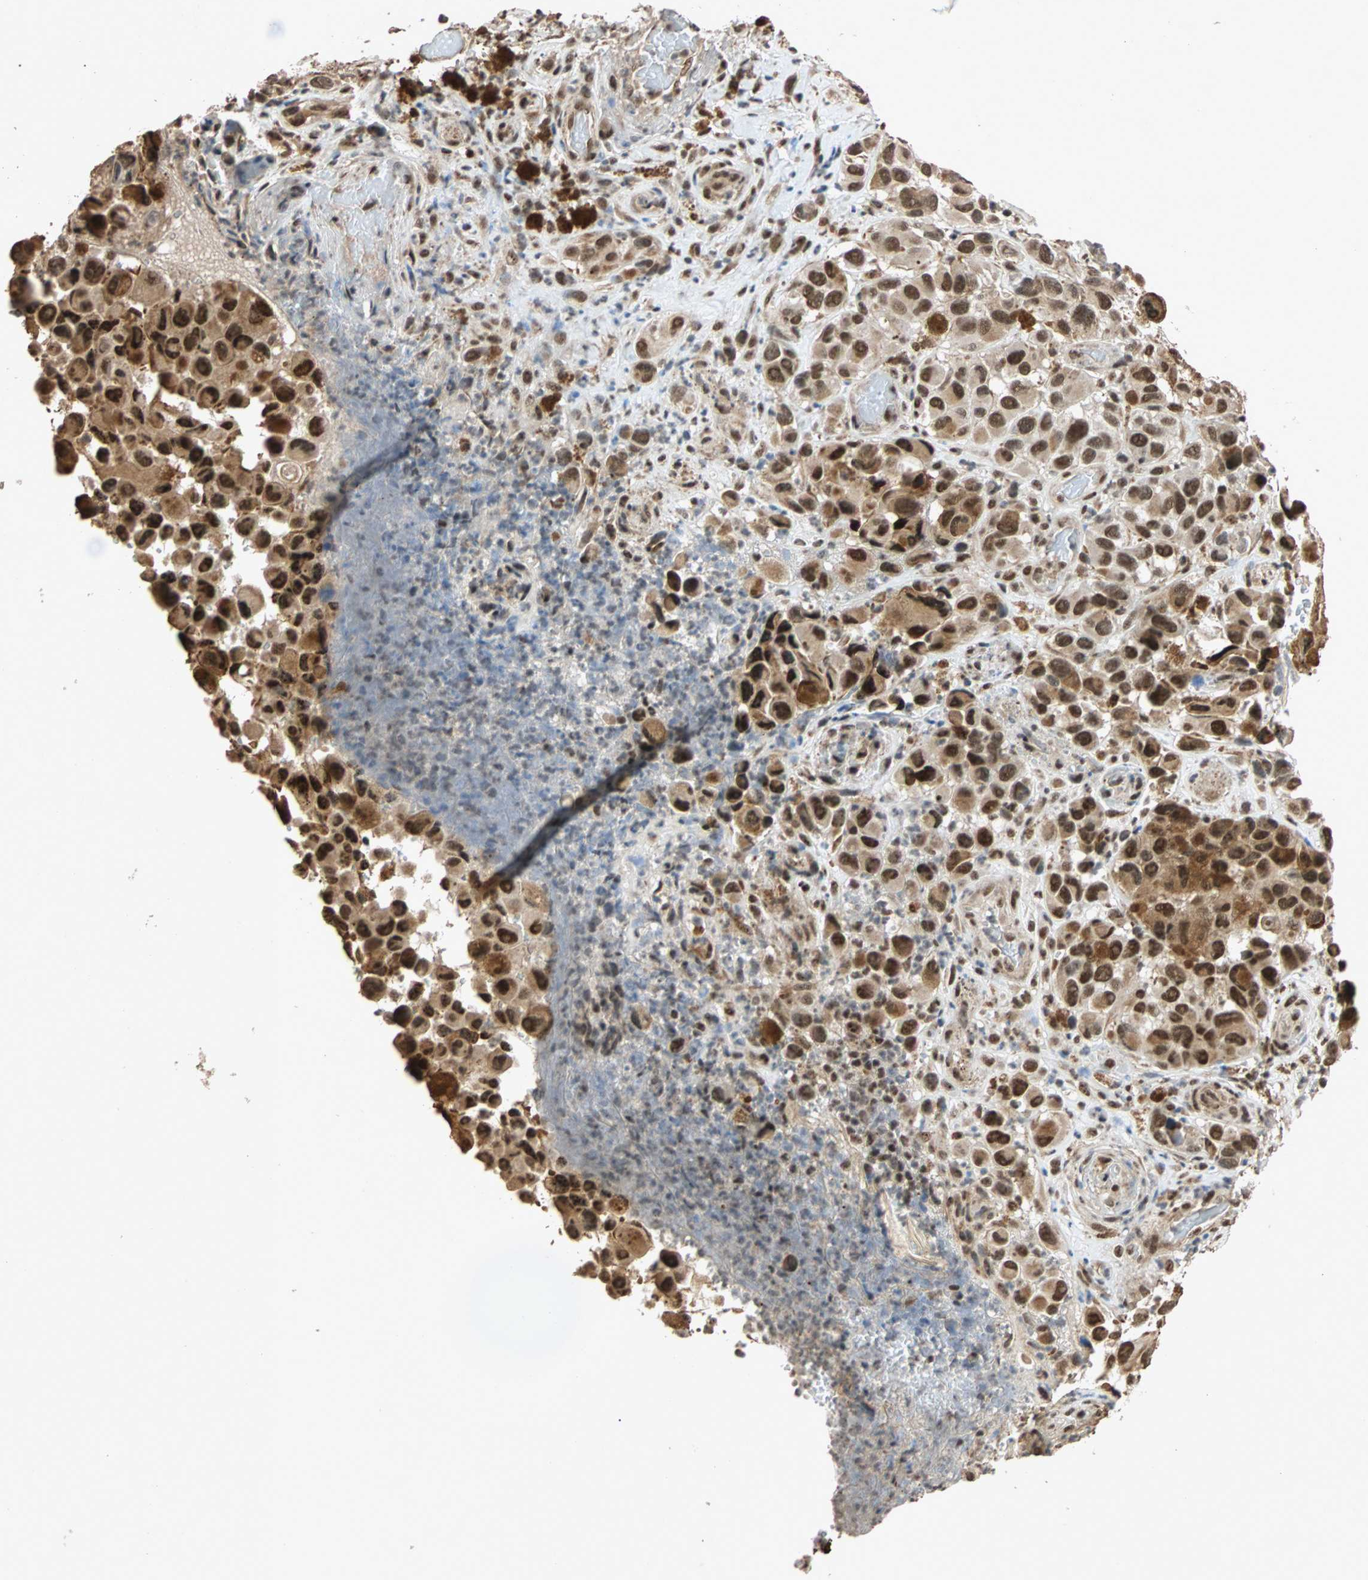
{"staining": {"intensity": "strong", "quantity": ">75%", "location": "cytoplasmic/membranous,nuclear"}, "tissue": "melanoma", "cell_type": "Tumor cells", "image_type": "cancer", "snomed": [{"axis": "morphology", "description": "Malignant melanoma, NOS"}, {"axis": "topography", "description": "Skin"}], "caption": "A photomicrograph showing strong cytoplasmic/membranous and nuclear expression in approximately >75% of tumor cells in melanoma, as visualized by brown immunohistochemical staining.", "gene": "CDC5L", "patient": {"sex": "female", "age": 73}}